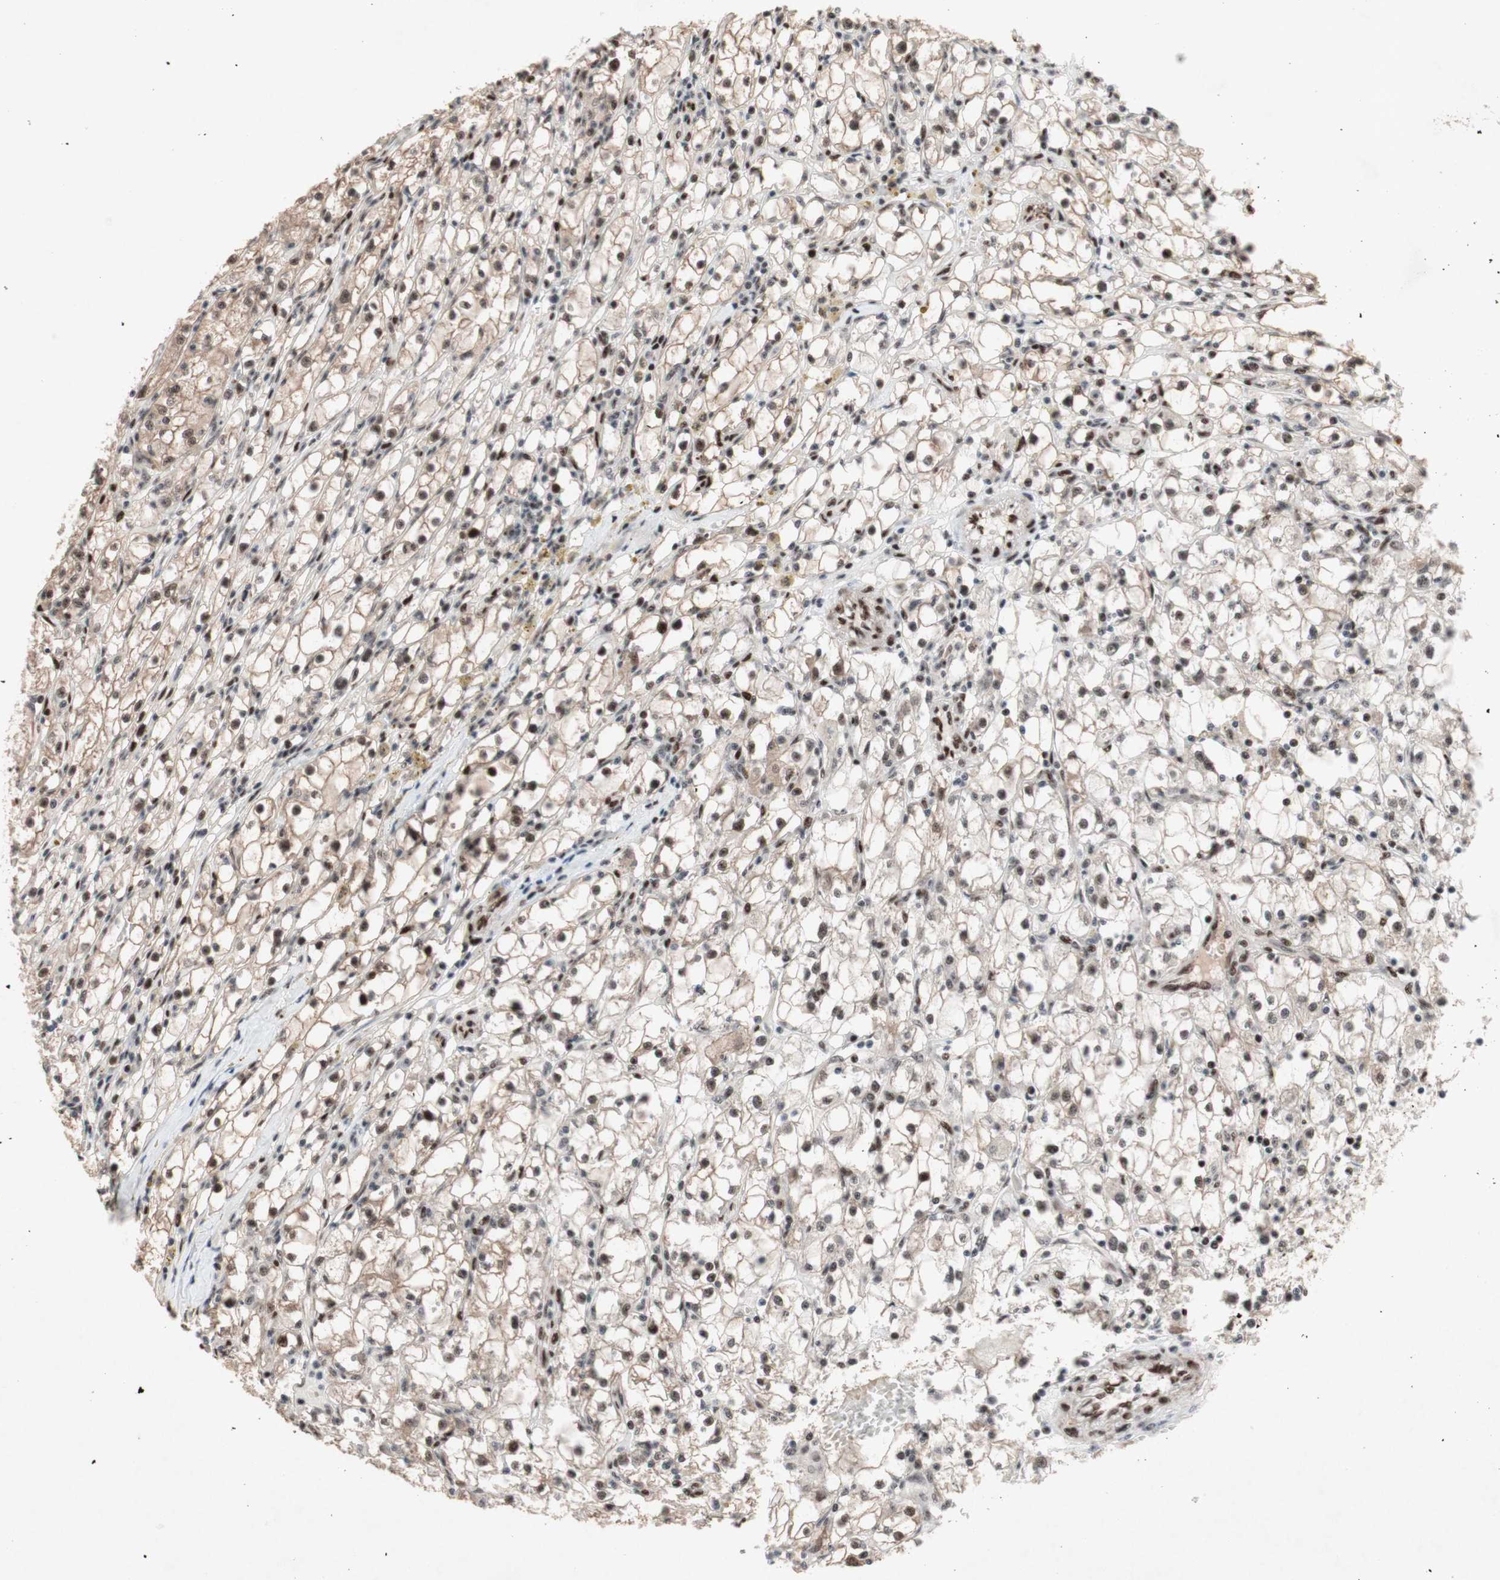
{"staining": {"intensity": "moderate", "quantity": ">75%", "location": "nuclear"}, "tissue": "renal cancer", "cell_type": "Tumor cells", "image_type": "cancer", "snomed": [{"axis": "morphology", "description": "Adenocarcinoma, NOS"}, {"axis": "topography", "description": "Kidney"}], "caption": "A micrograph showing moderate nuclear staining in approximately >75% of tumor cells in renal cancer (adenocarcinoma), as visualized by brown immunohistochemical staining.", "gene": "TLE1", "patient": {"sex": "male", "age": 56}}